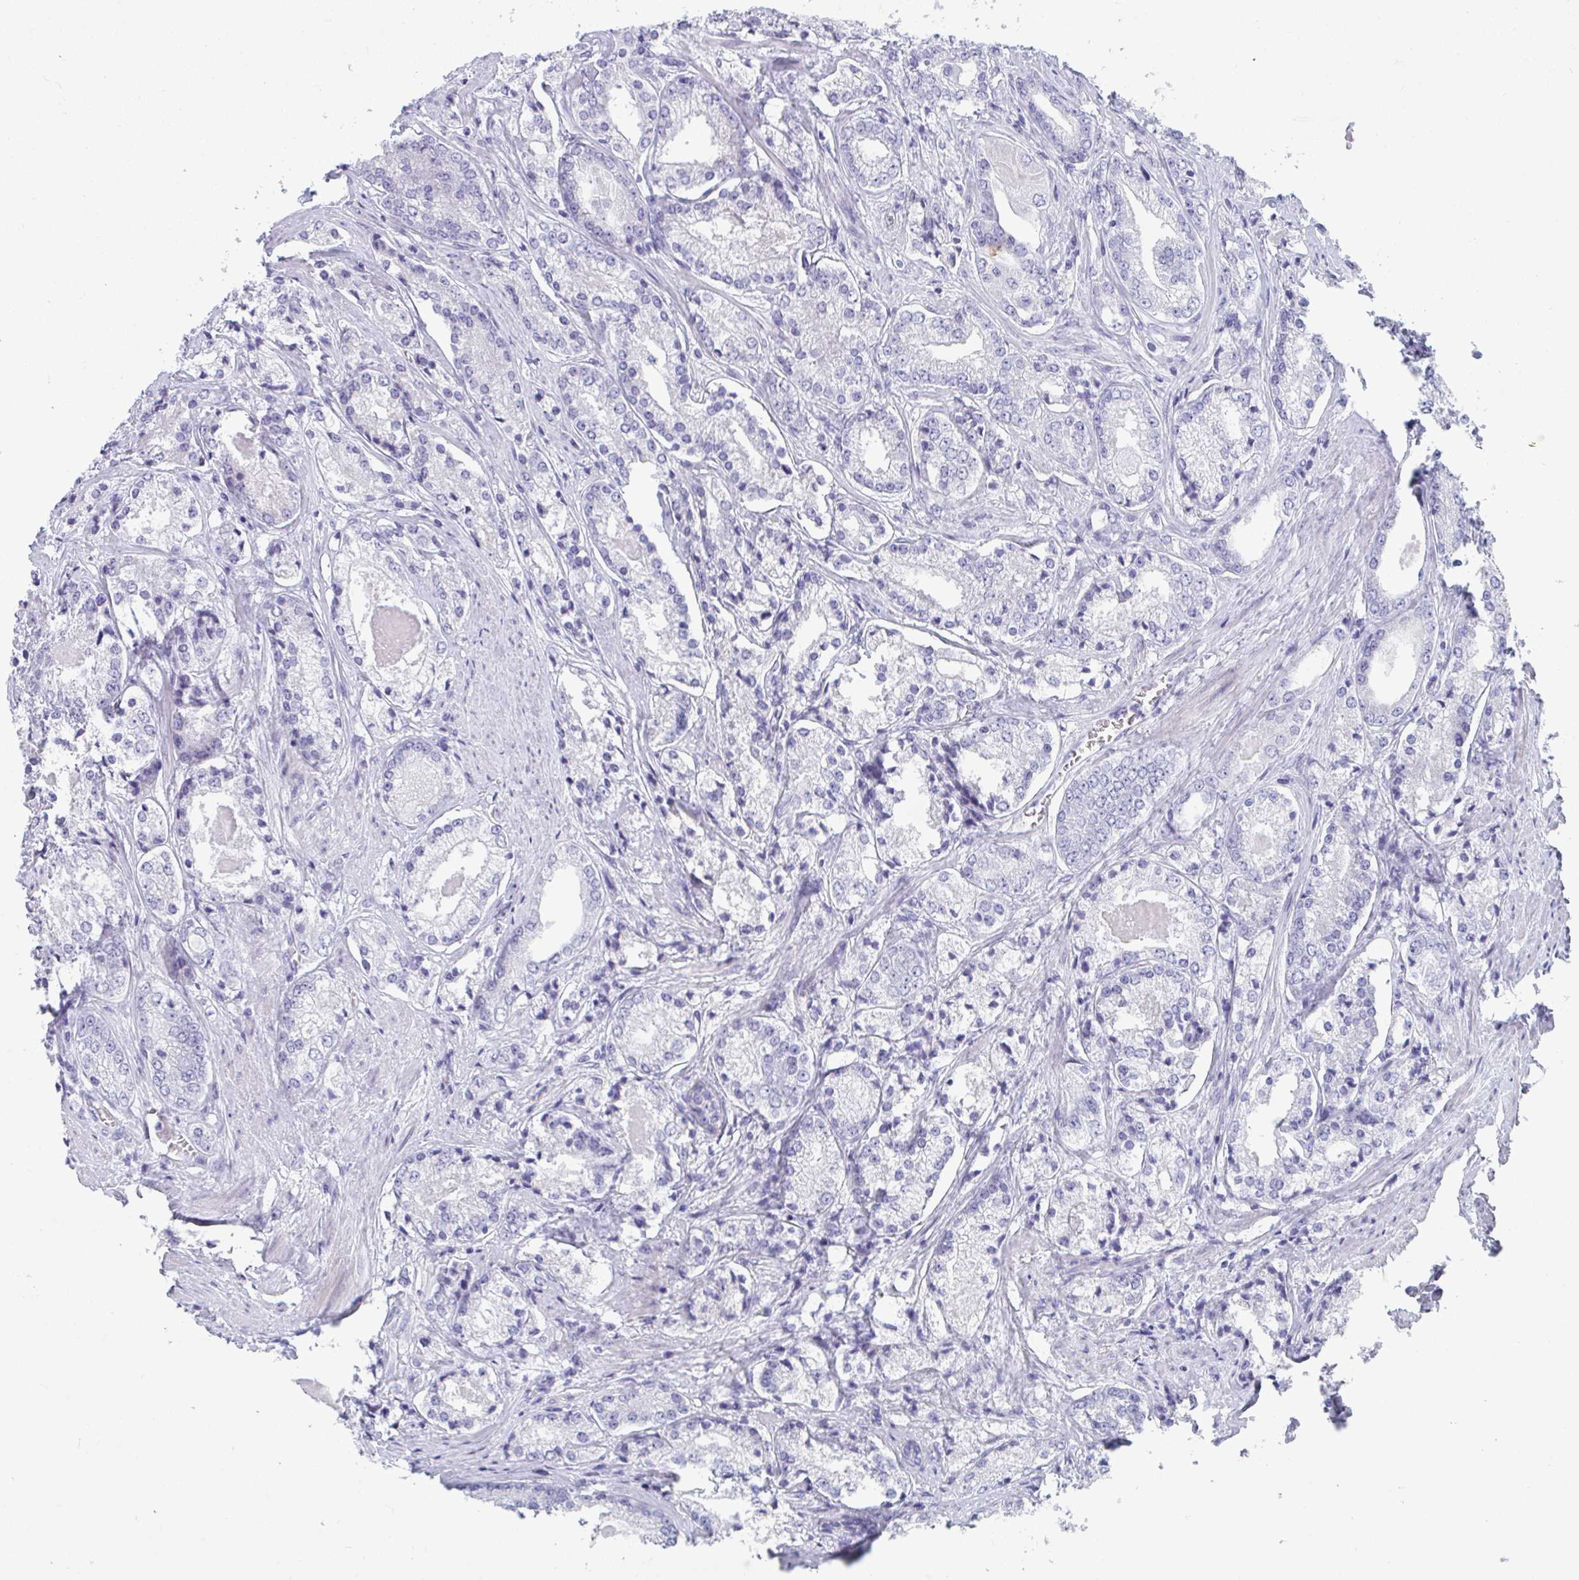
{"staining": {"intensity": "negative", "quantity": "none", "location": "none"}, "tissue": "prostate cancer", "cell_type": "Tumor cells", "image_type": "cancer", "snomed": [{"axis": "morphology", "description": "Adenocarcinoma, NOS"}, {"axis": "morphology", "description": "Adenocarcinoma, Low grade"}, {"axis": "topography", "description": "Prostate"}], "caption": "DAB immunohistochemical staining of low-grade adenocarcinoma (prostate) reveals no significant positivity in tumor cells. The staining was performed using DAB (3,3'-diaminobenzidine) to visualize the protein expression in brown, while the nuclei were stained in blue with hematoxylin (Magnification: 20x).", "gene": "TTC30B", "patient": {"sex": "male", "age": 68}}